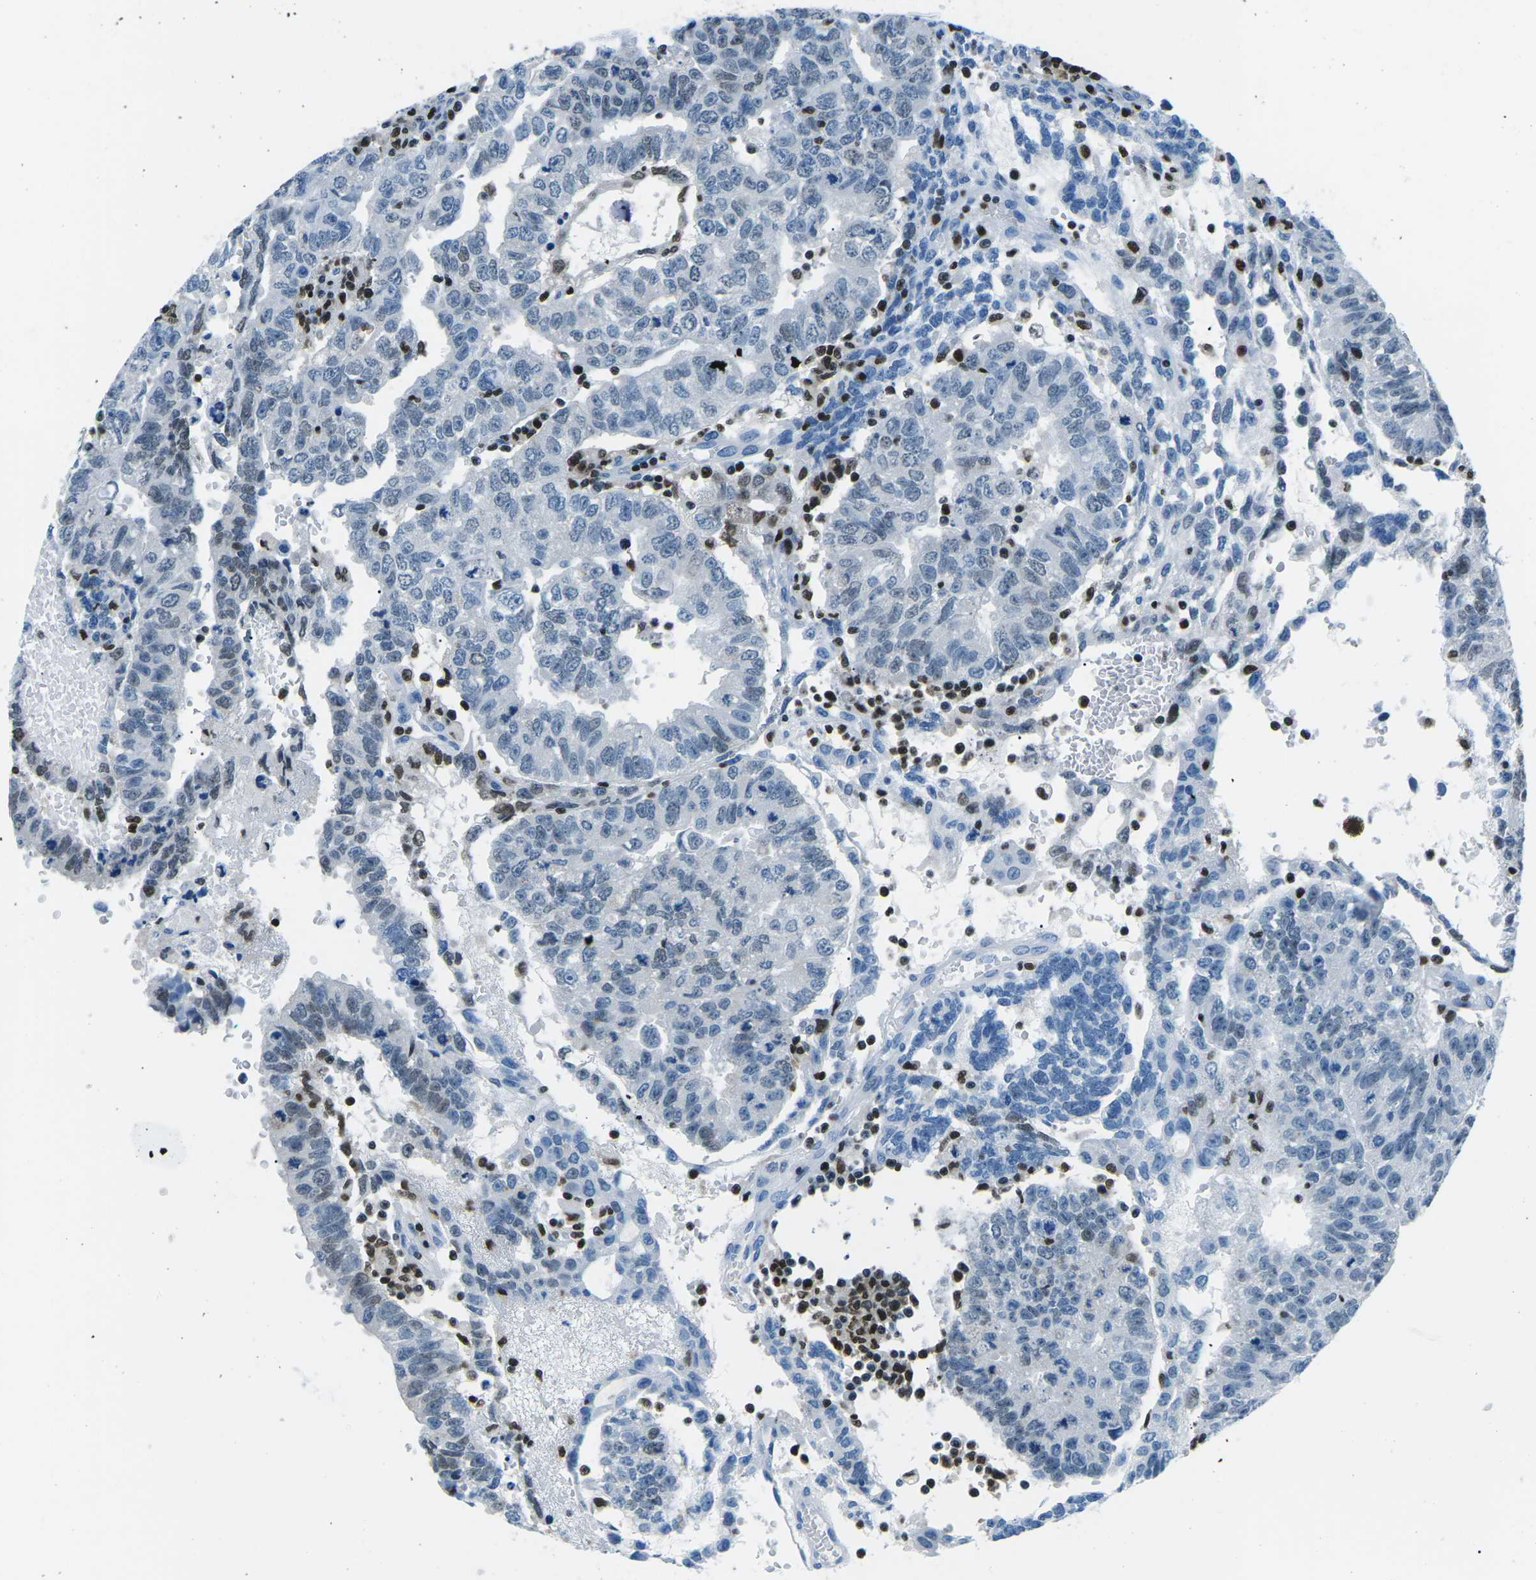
{"staining": {"intensity": "weak", "quantity": "<25%", "location": "nuclear"}, "tissue": "testis cancer", "cell_type": "Tumor cells", "image_type": "cancer", "snomed": [{"axis": "morphology", "description": "Seminoma, NOS"}, {"axis": "morphology", "description": "Carcinoma, Embryonal, NOS"}, {"axis": "topography", "description": "Testis"}], "caption": "High magnification brightfield microscopy of seminoma (testis) stained with DAB (brown) and counterstained with hematoxylin (blue): tumor cells show no significant expression. (Immunohistochemistry (ihc), brightfield microscopy, high magnification).", "gene": "CELF2", "patient": {"sex": "male", "age": 52}}